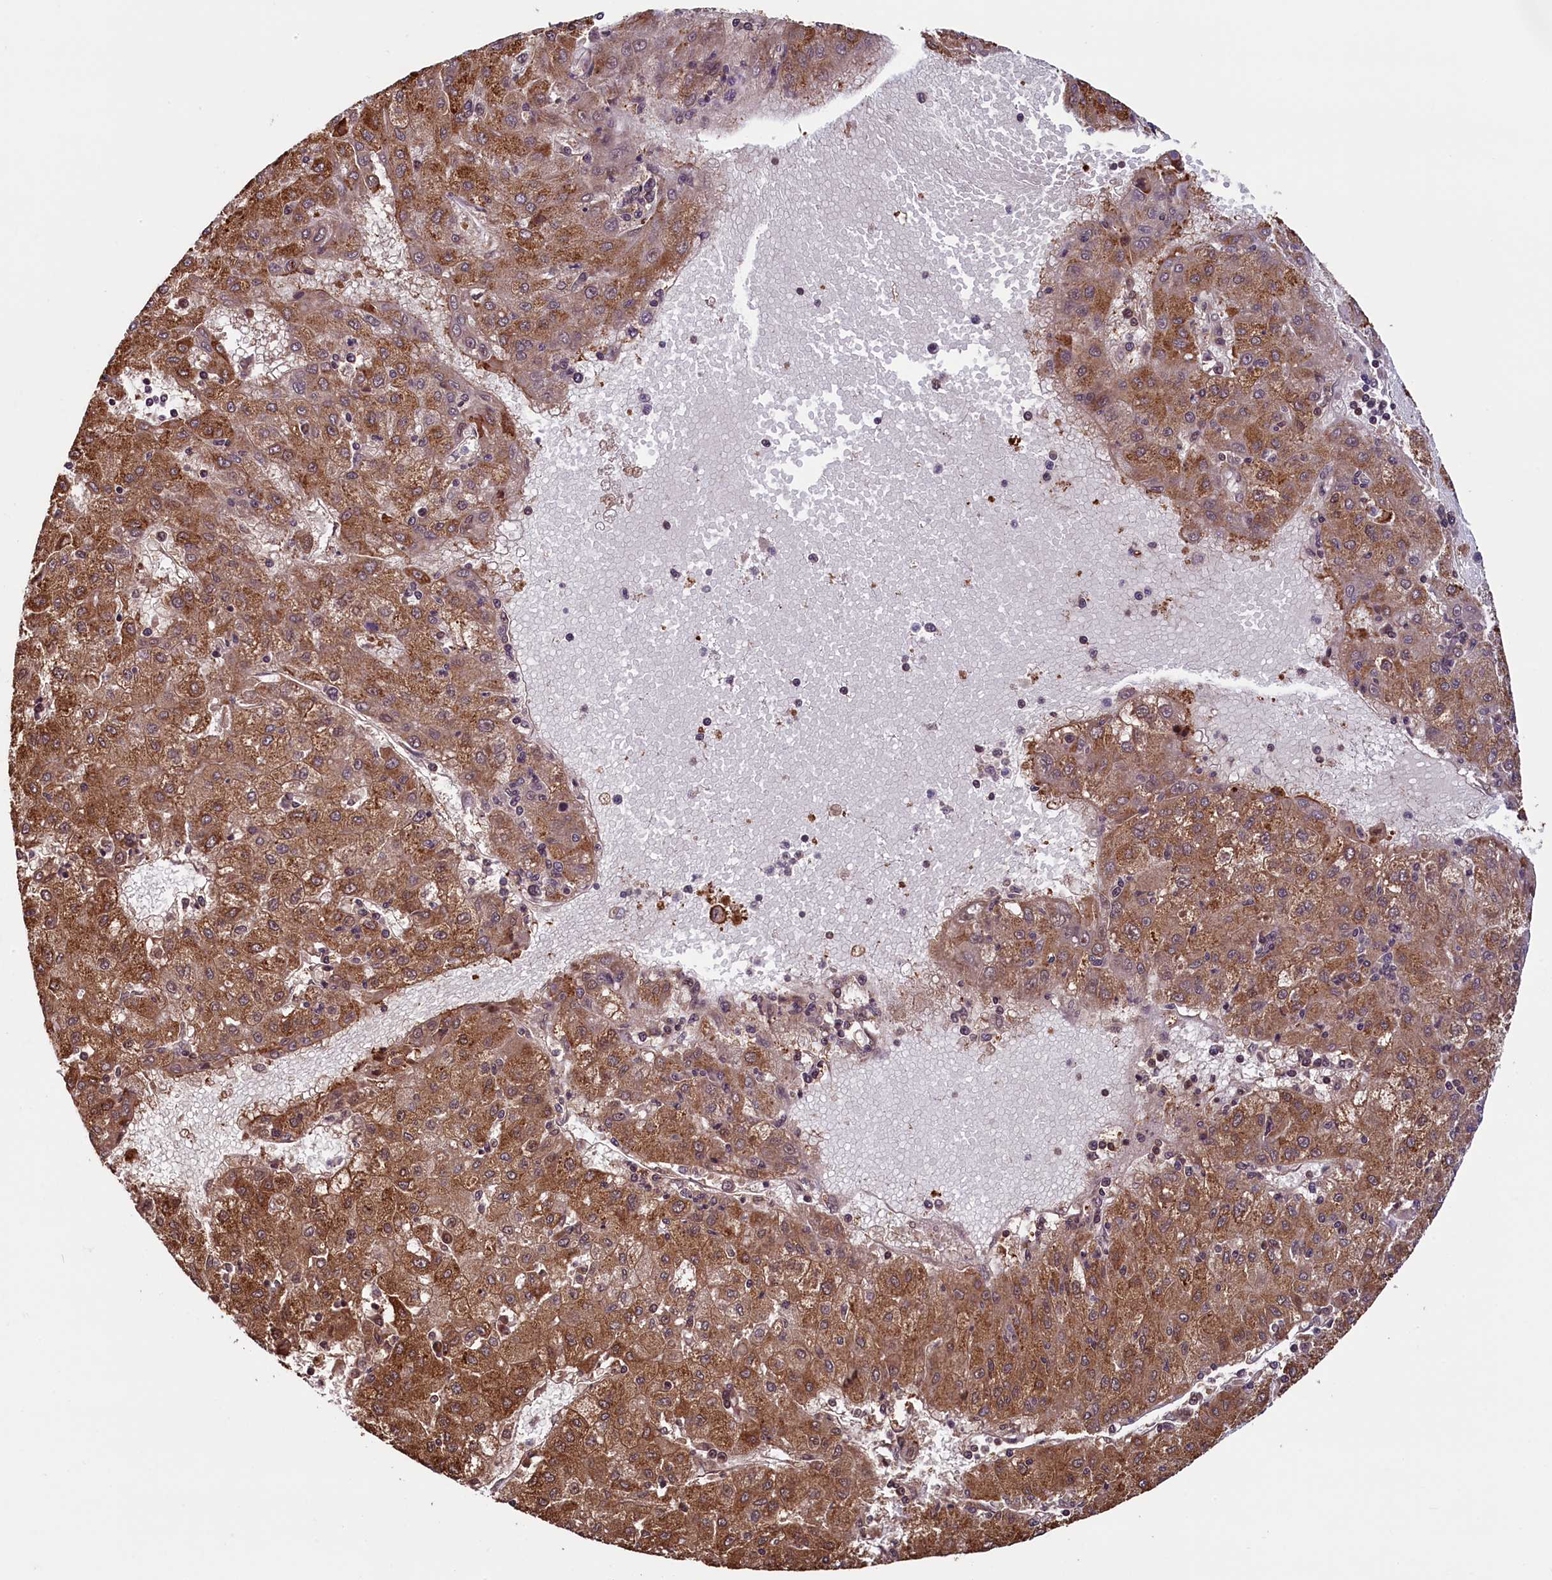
{"staining": {"intensity": "moderate", "quantity": ">75%", "location": "cytoplasmic/membranous"}, "tissue": "liver cancer", "cell_type": "Tumor cells", "image_type": "cancer", "snomed": [{"axis": "morphology", "description": "Carcinoma, Hepatocellular, NOS"}, {"axis": "topography", "description": "Liver"}], "caption": "Liver cancer (hepatocellular carcinoma) stained with a protein marker exhibits moderate staining in tumor cells.", "gene": "SLC7A6OS", "patient": {"sex": "male", "age": 72}}